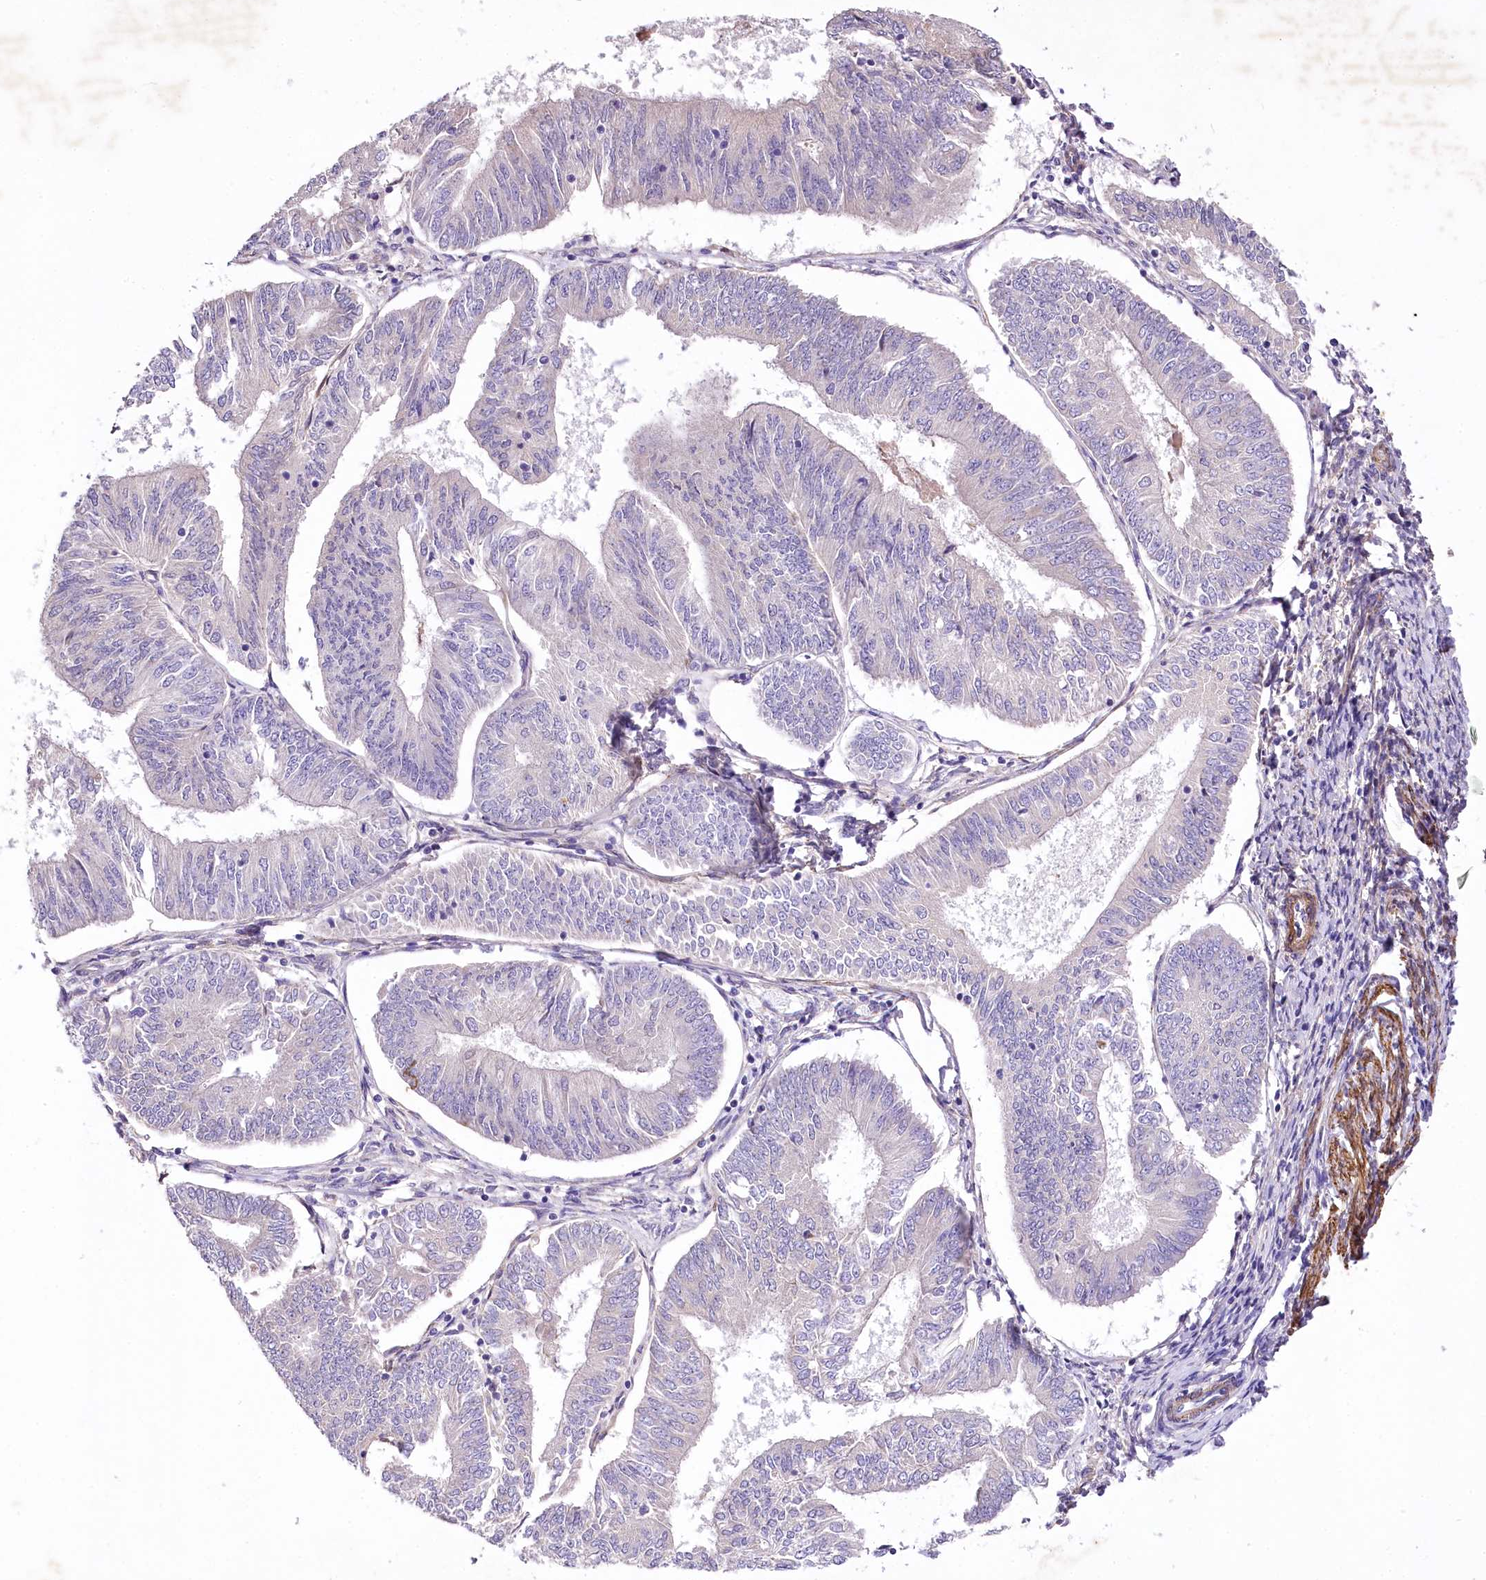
{"staining": {"intensity": "negative", "quantity": "none", "location": "none"}, "tissue": "endometrial cancer", "cell_type": "Tumor cells", "image_type": "cancer", "snomed": [{"axis": "morphology", "description": "Adenocarcinoma, NOS"}, {"axis": "topography", "description": "Endometrium"}], "caption": "IHC histopathology image of neoplastic tissue: endometrial cancer stained with DAB demonstrates no significant protein positivity in tumor cells.", "gene": "RDH16", "patient": {"sex": "female", "age": 58}}